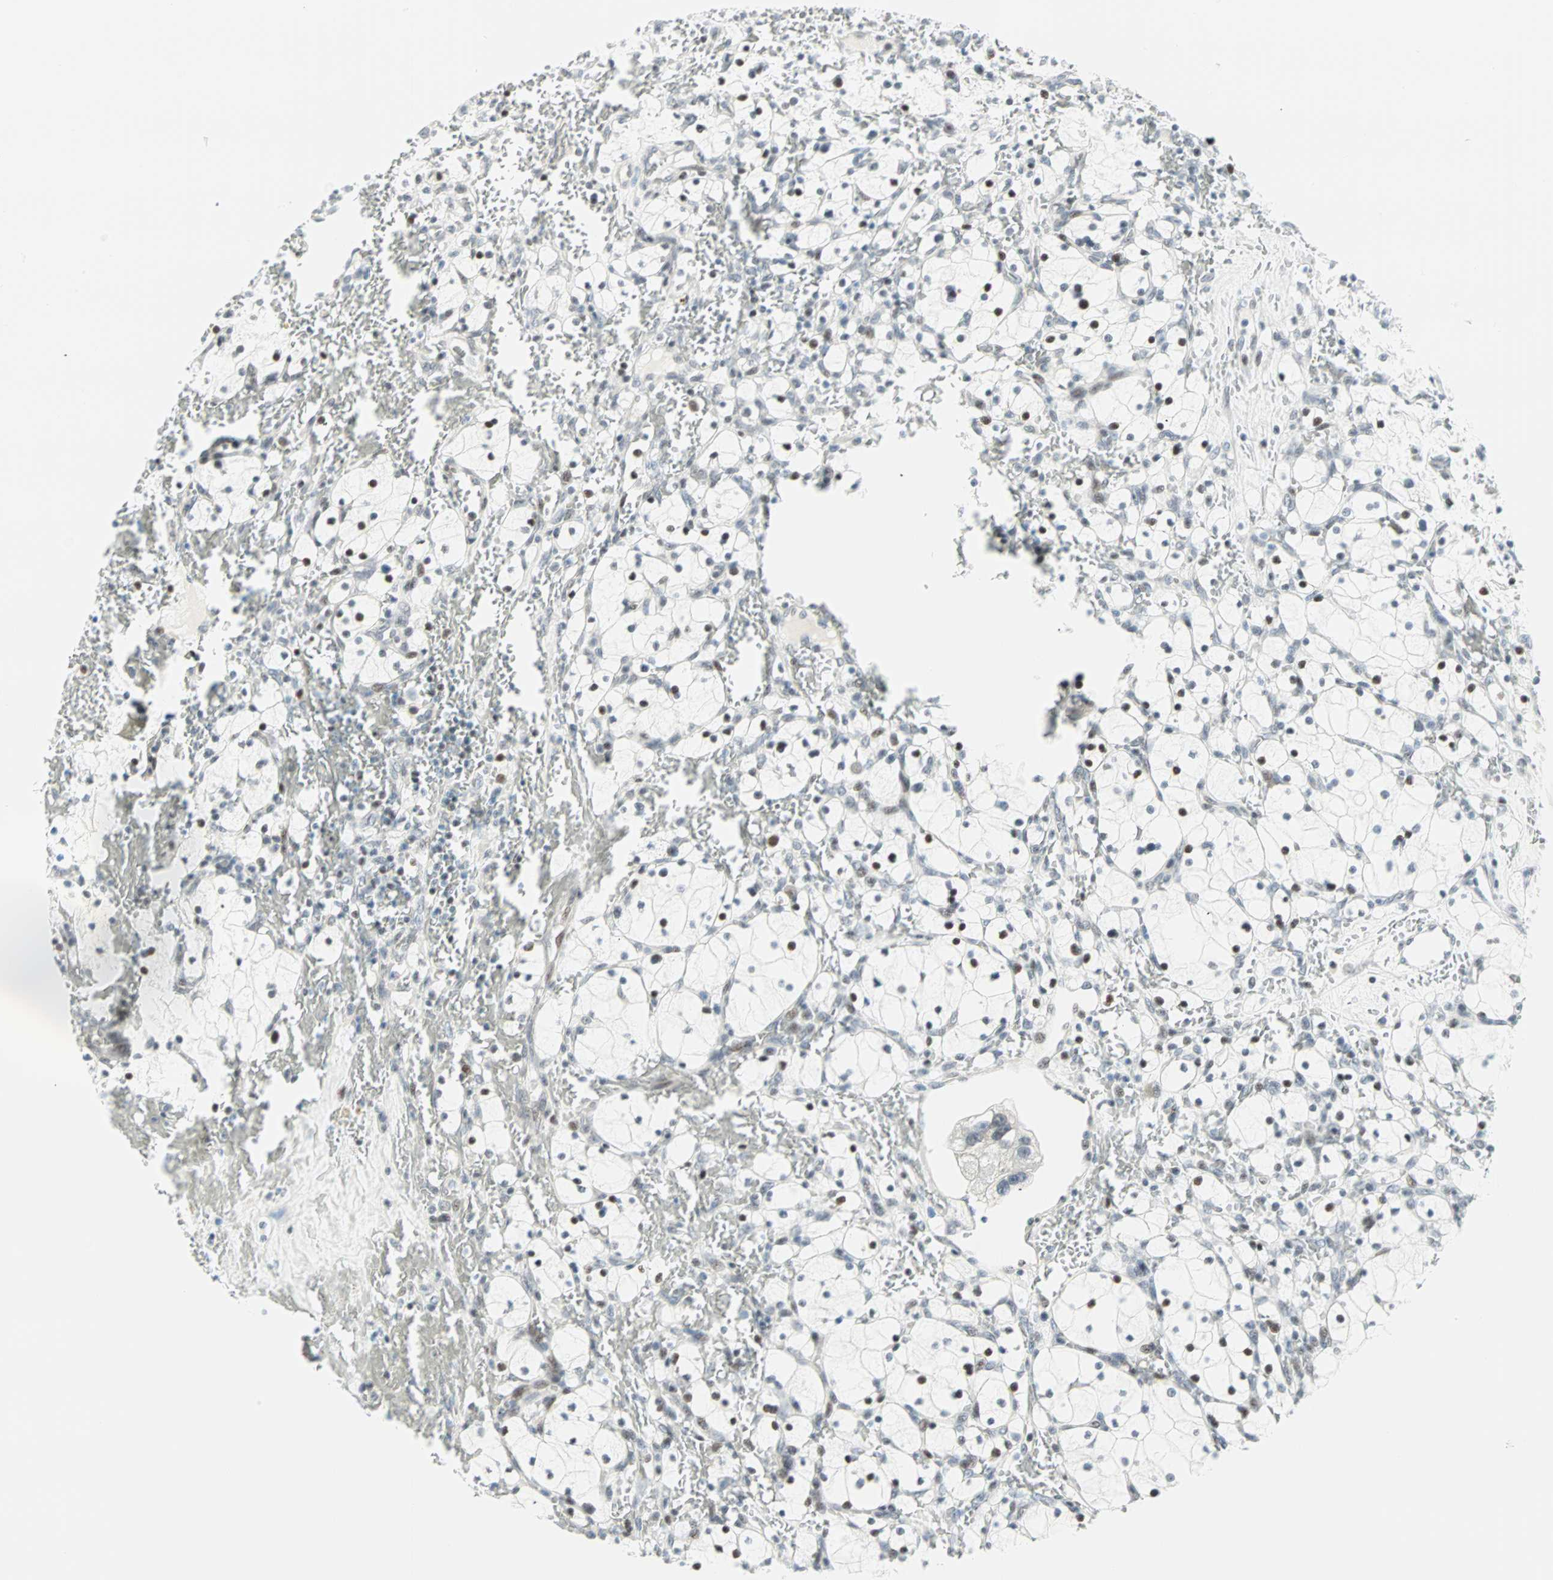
{"staining": {"intensity": "weak", "quantity": "25%-75%", "location": "nuclear"}, "tissue": "renal cancer", "cell_type": "Tumor cells", "image_type": "cancer", "snomed": [{"axis": "morphology", "description": "Adenocarcinoma, NOS"}, {"axis": "topography", "description": "Kidney"}], "caption": "Renal adenocarcinoma tissue shows weak nuclear staining in approximately 25%-75% of tumor cells, visualized by immunohistochemistry.", "gene": "PKNOX1", "patient": {"sex": "female", "age": 83}}